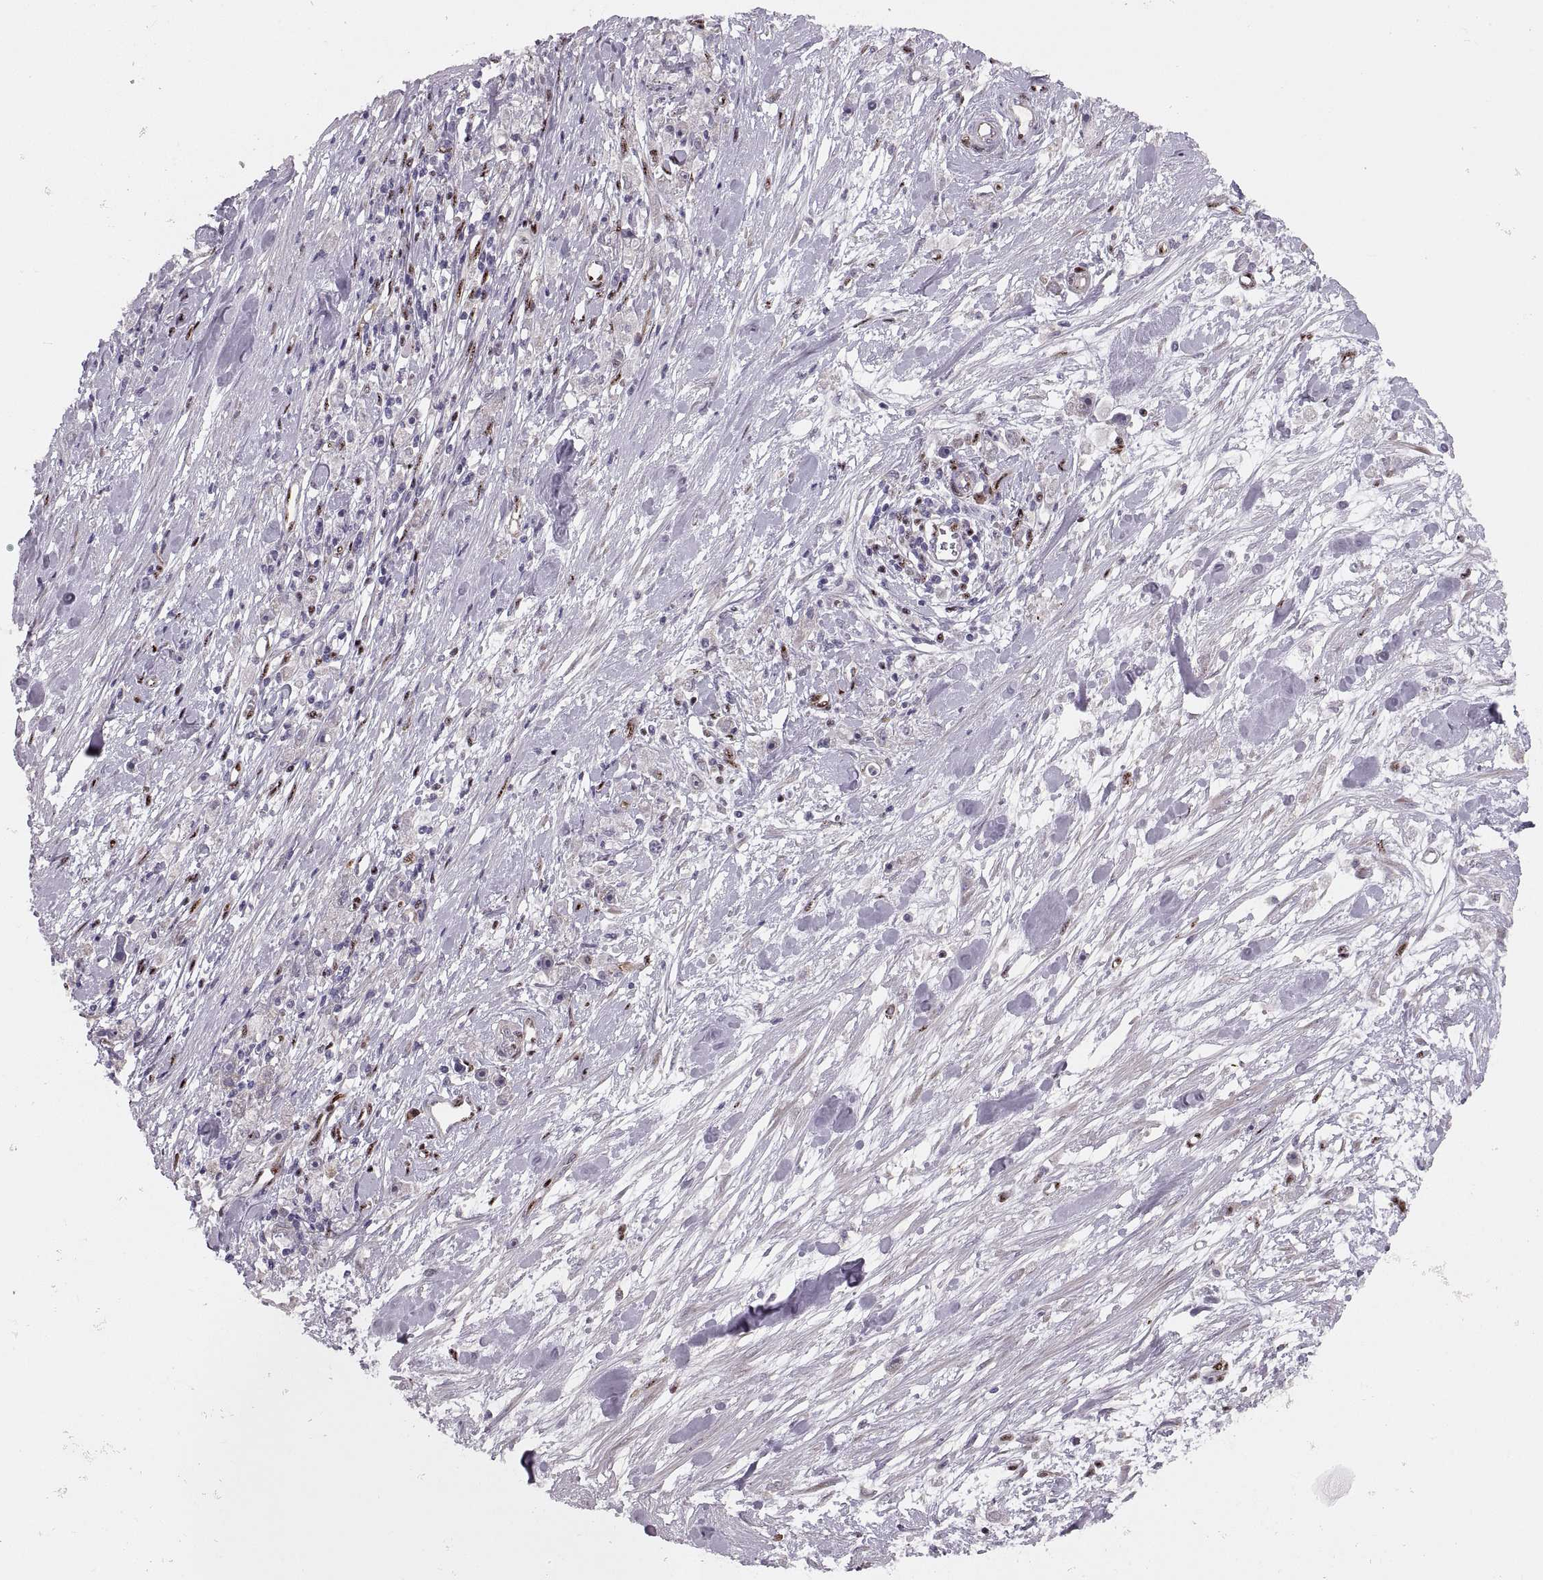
{"staining": {"intensity": "negative", "quantity": "none", "location": "none"}, "tissue": "stomach cancer", "cell_type": "Tumor cells", "image_type": "cancer", "snomed": [{"axis": "morphology", "description": "Adenocarcinoma, NOS"}, {"axis": "topography", "description": "Stomach"}], "caption": "Immunohistochemistry image of neoplastic tissue: human stomach cancer stained with DAB displays no significant protein staining in tumor cells.", "gene": "ZCCHC17", "patient": {"sex": "female", "age": 59}}